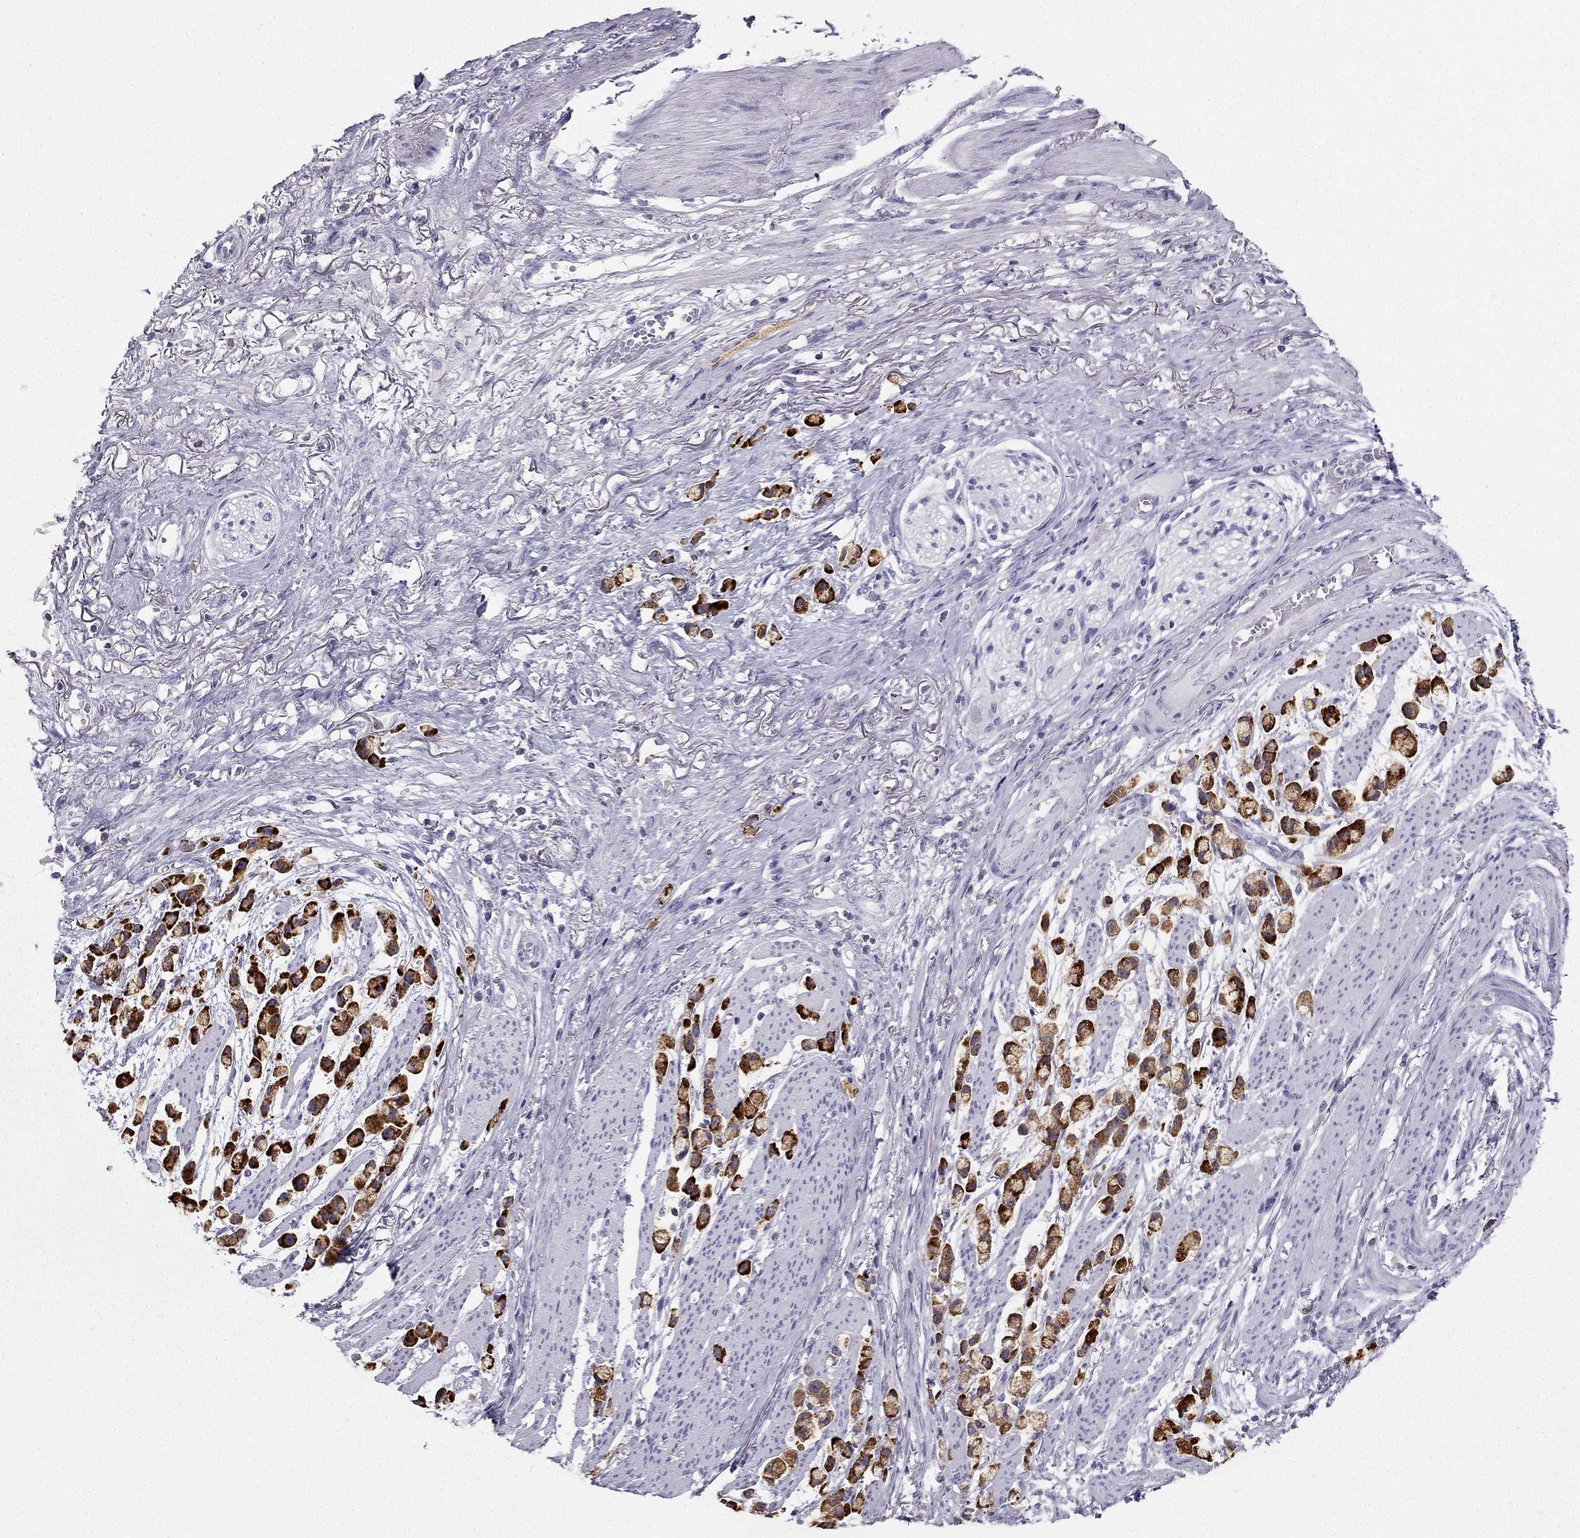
{"staining": {"intensity": "strong", "quantity": ">75%", "location": "cytoplasmic/membranous"}, "tissue": "stomach cancer", "cell_type": "Tumor cells", "image_type": "cancer", "snomed": [{"axis": "morphology", "description": "Adenocarcinoma, NOS"}, {"axis": "topography", "description": "Stomach"}], "caption": "About >75% of tumor cells in stomach cancer reveal strong cytoplasmic/membranous protein staining as visualized by brown immunohistochemical staining.", "gene": "TFF3", "patient": {"sex": "female", "age": 81}}